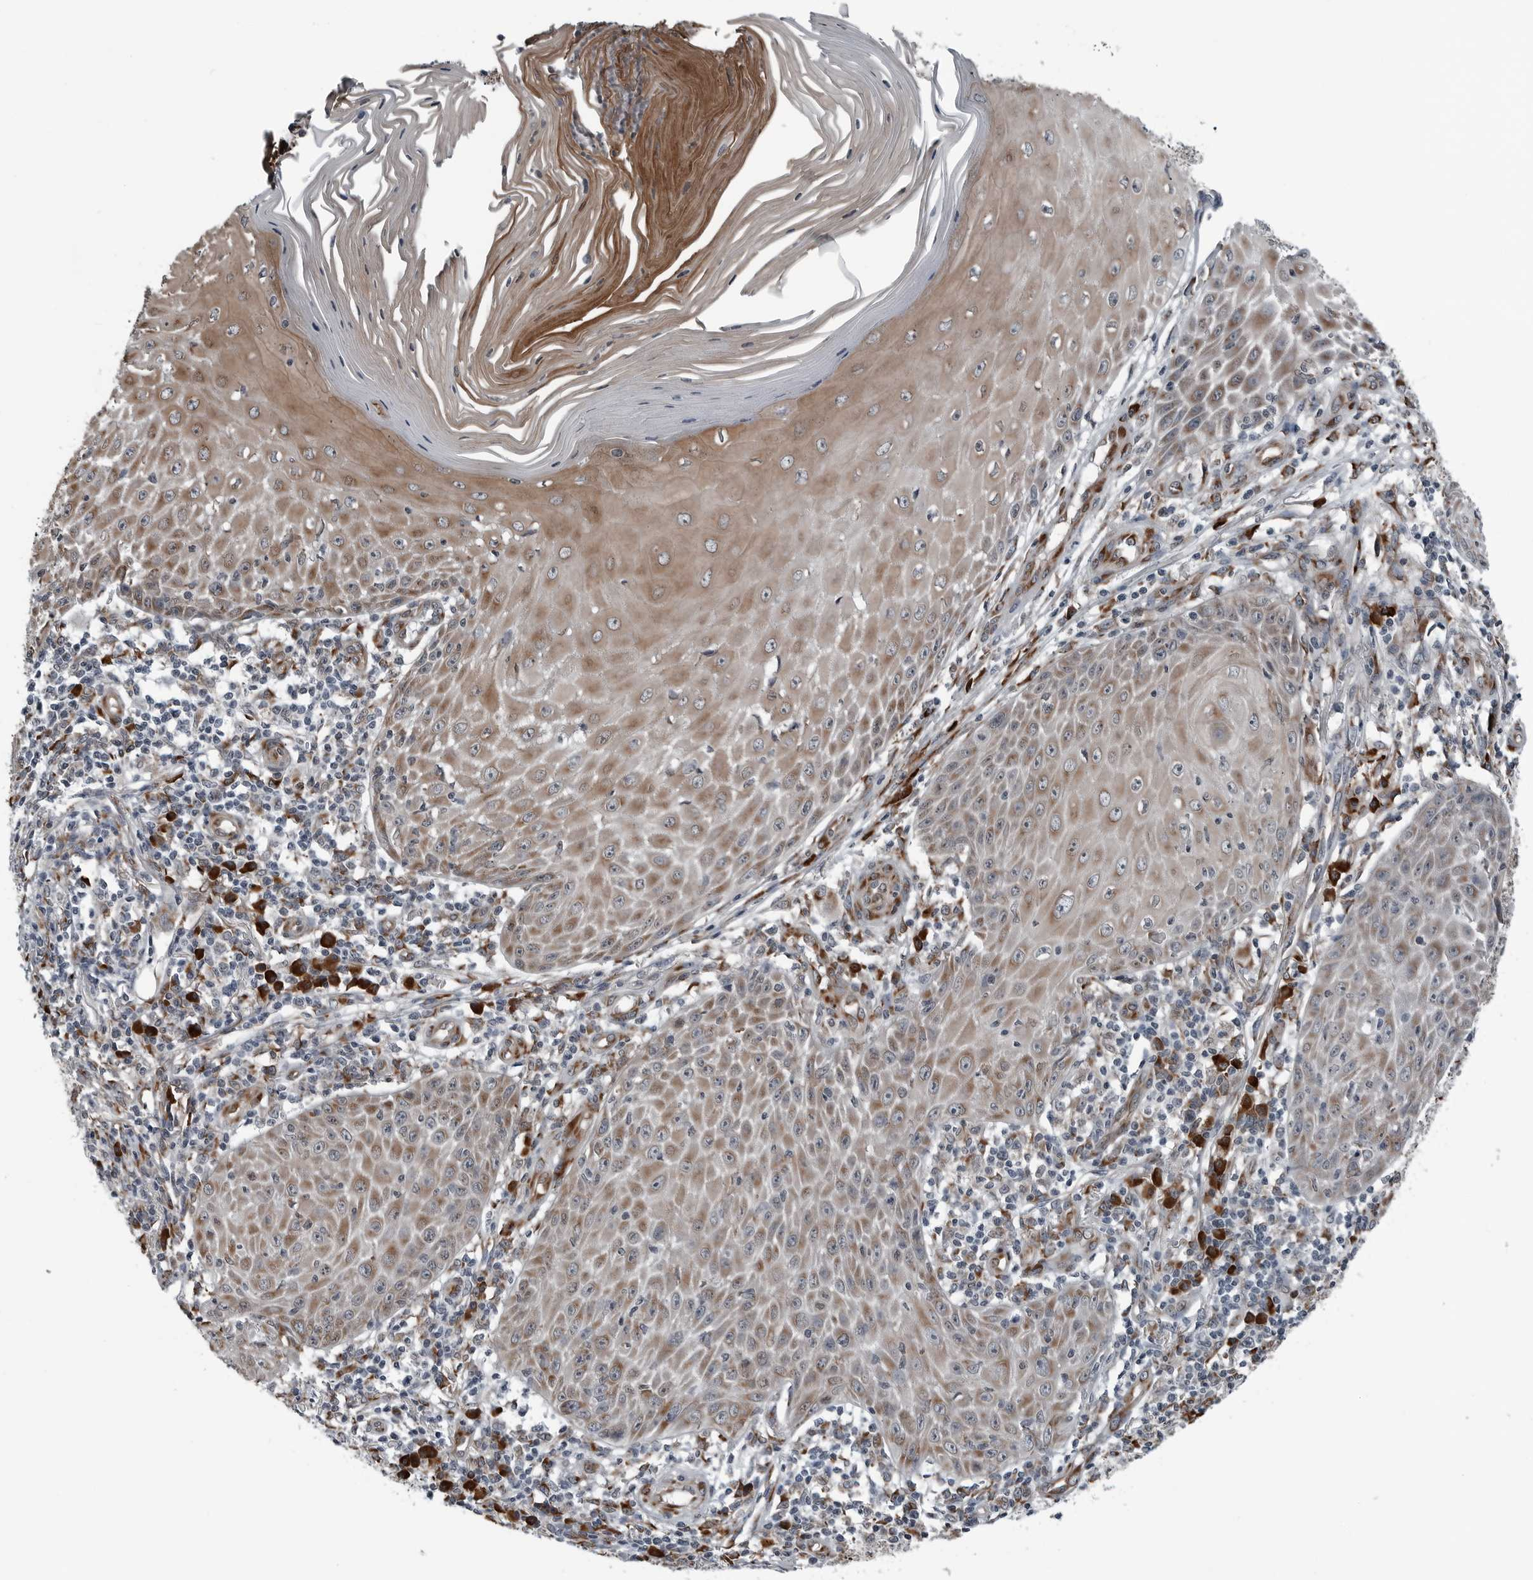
{"staining": {"intensity": "moderate", "quantity": ">75%", "location": "cytoplasmic/membranous"}, "tissue": "skin cancer", "cell_type": "Tumor cells", "image_type": "cancer", "snomed": [{"axis": "morphology", "description": "Squamous cell carcinoma, NOS"}, {"axis": "topography", "description": "Skin"}], "caption": "Brown immunohistochemical staining in squamous cell carcinoma (skin) demonstrates moderate cytoplasmic/membranous expression in approximately >75% of tumor cells.", "gene": "CEP85", "patient": {"sex": "female", "age": 73}}